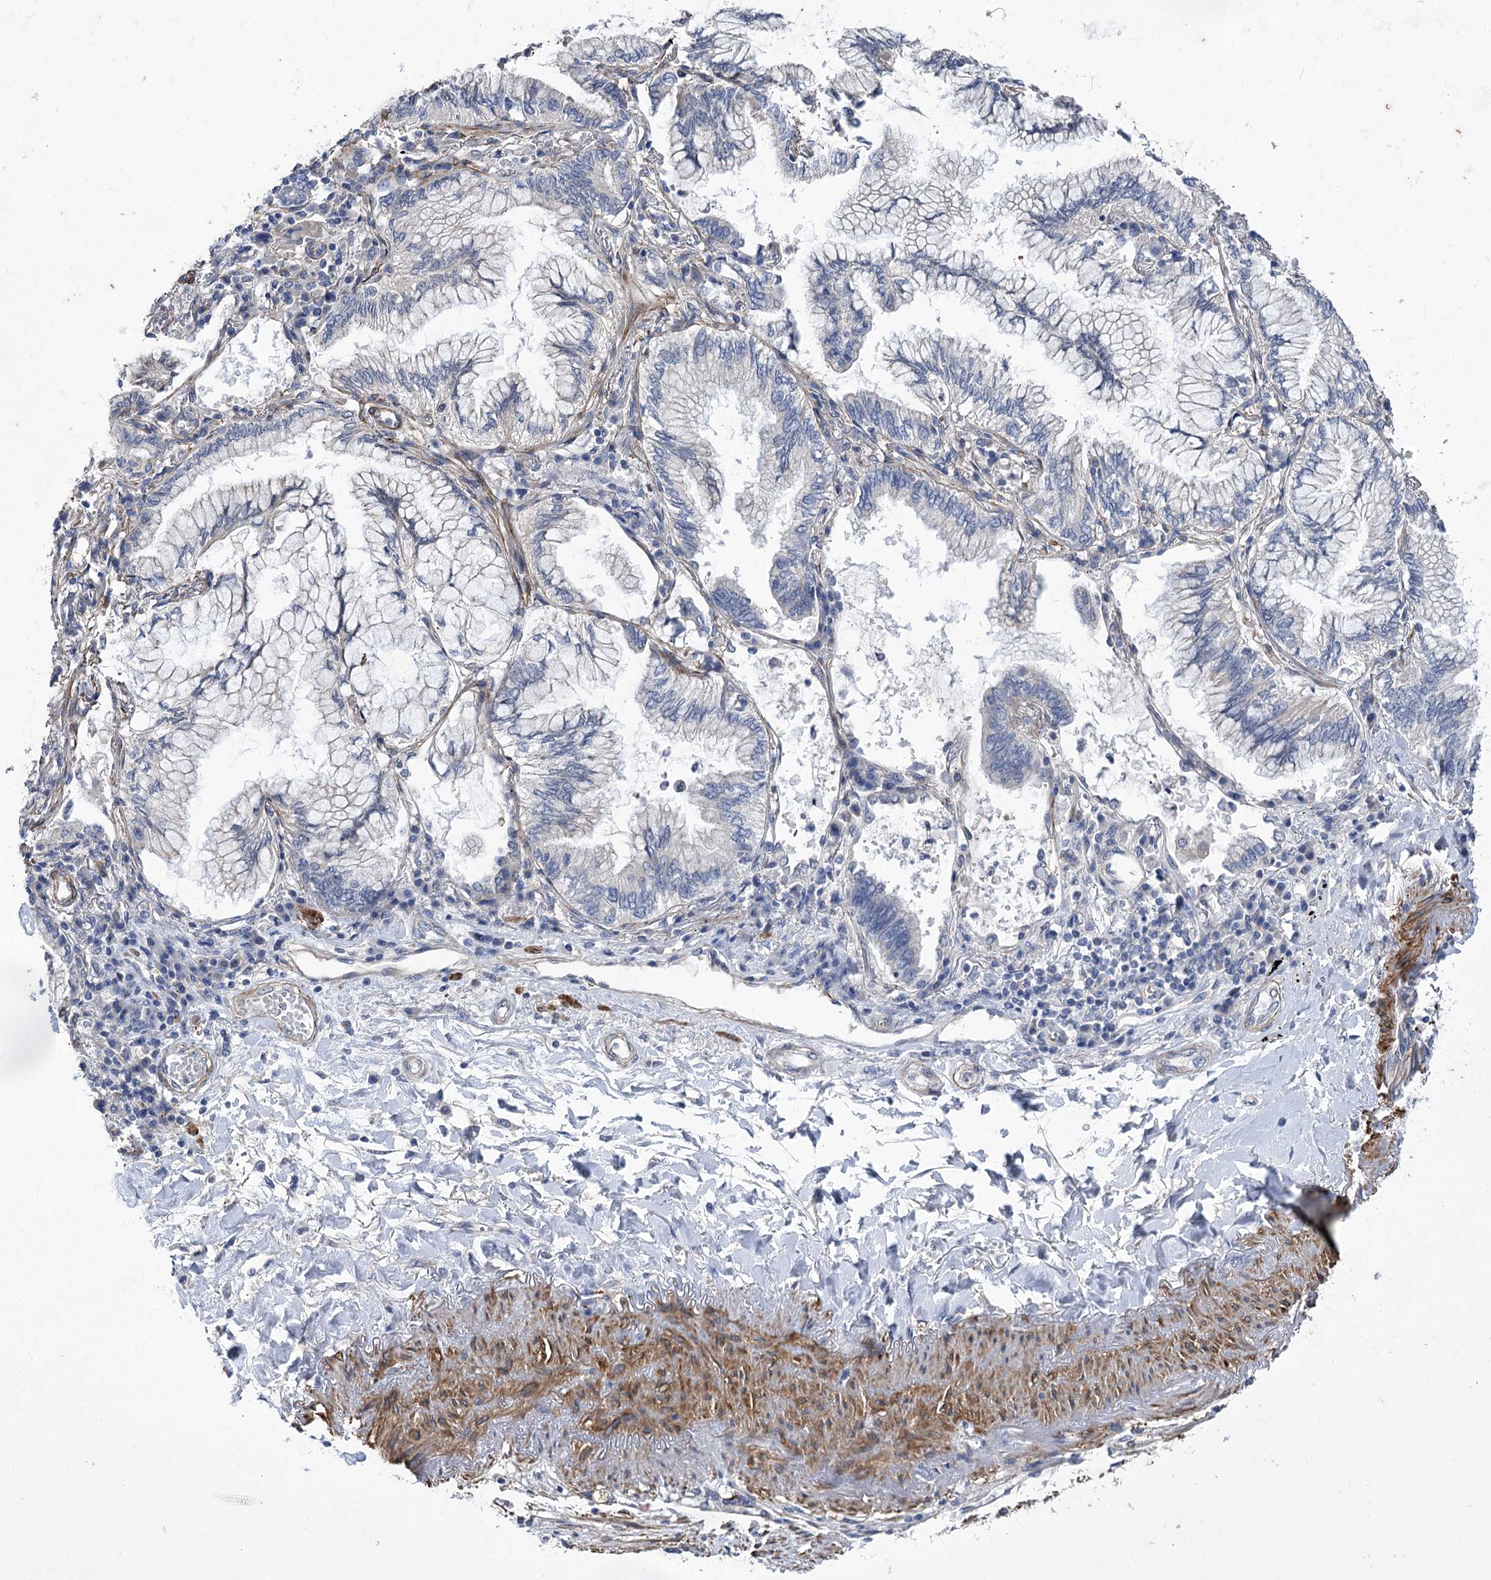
{"staining": {"intensity": "negative", "quantity": "none", "location": "none"}, "tissue": "lung cancer", "cell_type": "Tumor cells", "image_type": "cancer", "snomed": [{"axis": "morphology", "description": "Adenocarcinoma, NOS"}, {"axis": "topography", "description": "Lung"}], "caption": "Immunohistochemical staining of lung adenocarcinoma shows no significant staining in tumor cells.", "gene": "RDH16", "patient": {"sex": "female", "age": 70}}